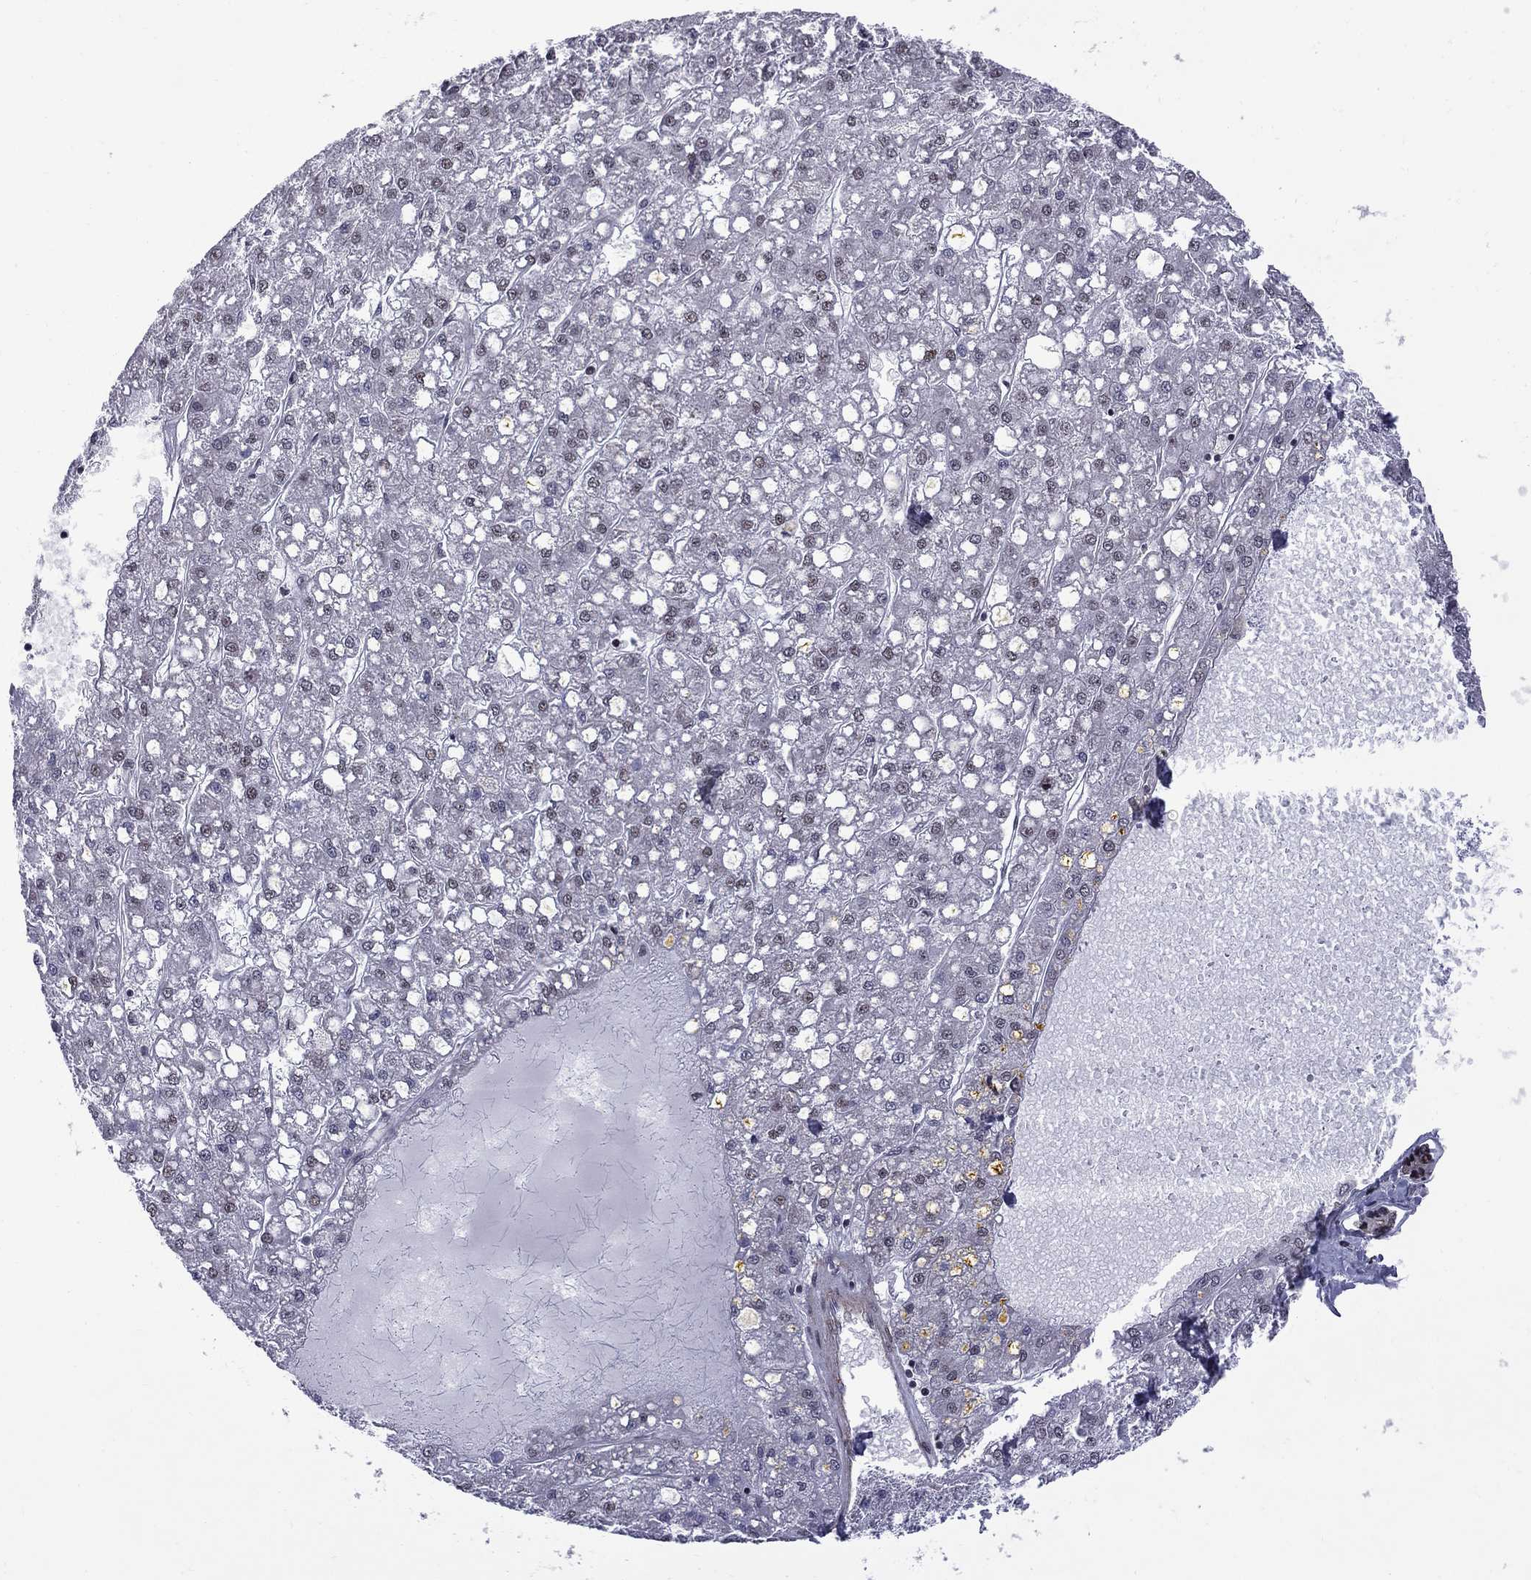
{"staining": {"intensity": "negative", "quantity": "none", "location": "none"}, "tissue": "liver cancer", "cell_type": "Tumor cells", "image_type": "cancer", "snomed": [{"axis": "morphology", "description": "Carcinoma, Hepatocellular, NOS"}, {"axis": "topography", "description": "Liver"}], "caption": "This is a micrograph of immunohistochemistry (IHC) staining of liver cancer, which shows no positivity in tumor cells.", "gene": "BRF1", "patient": {"sex": "male", "age": 67}}